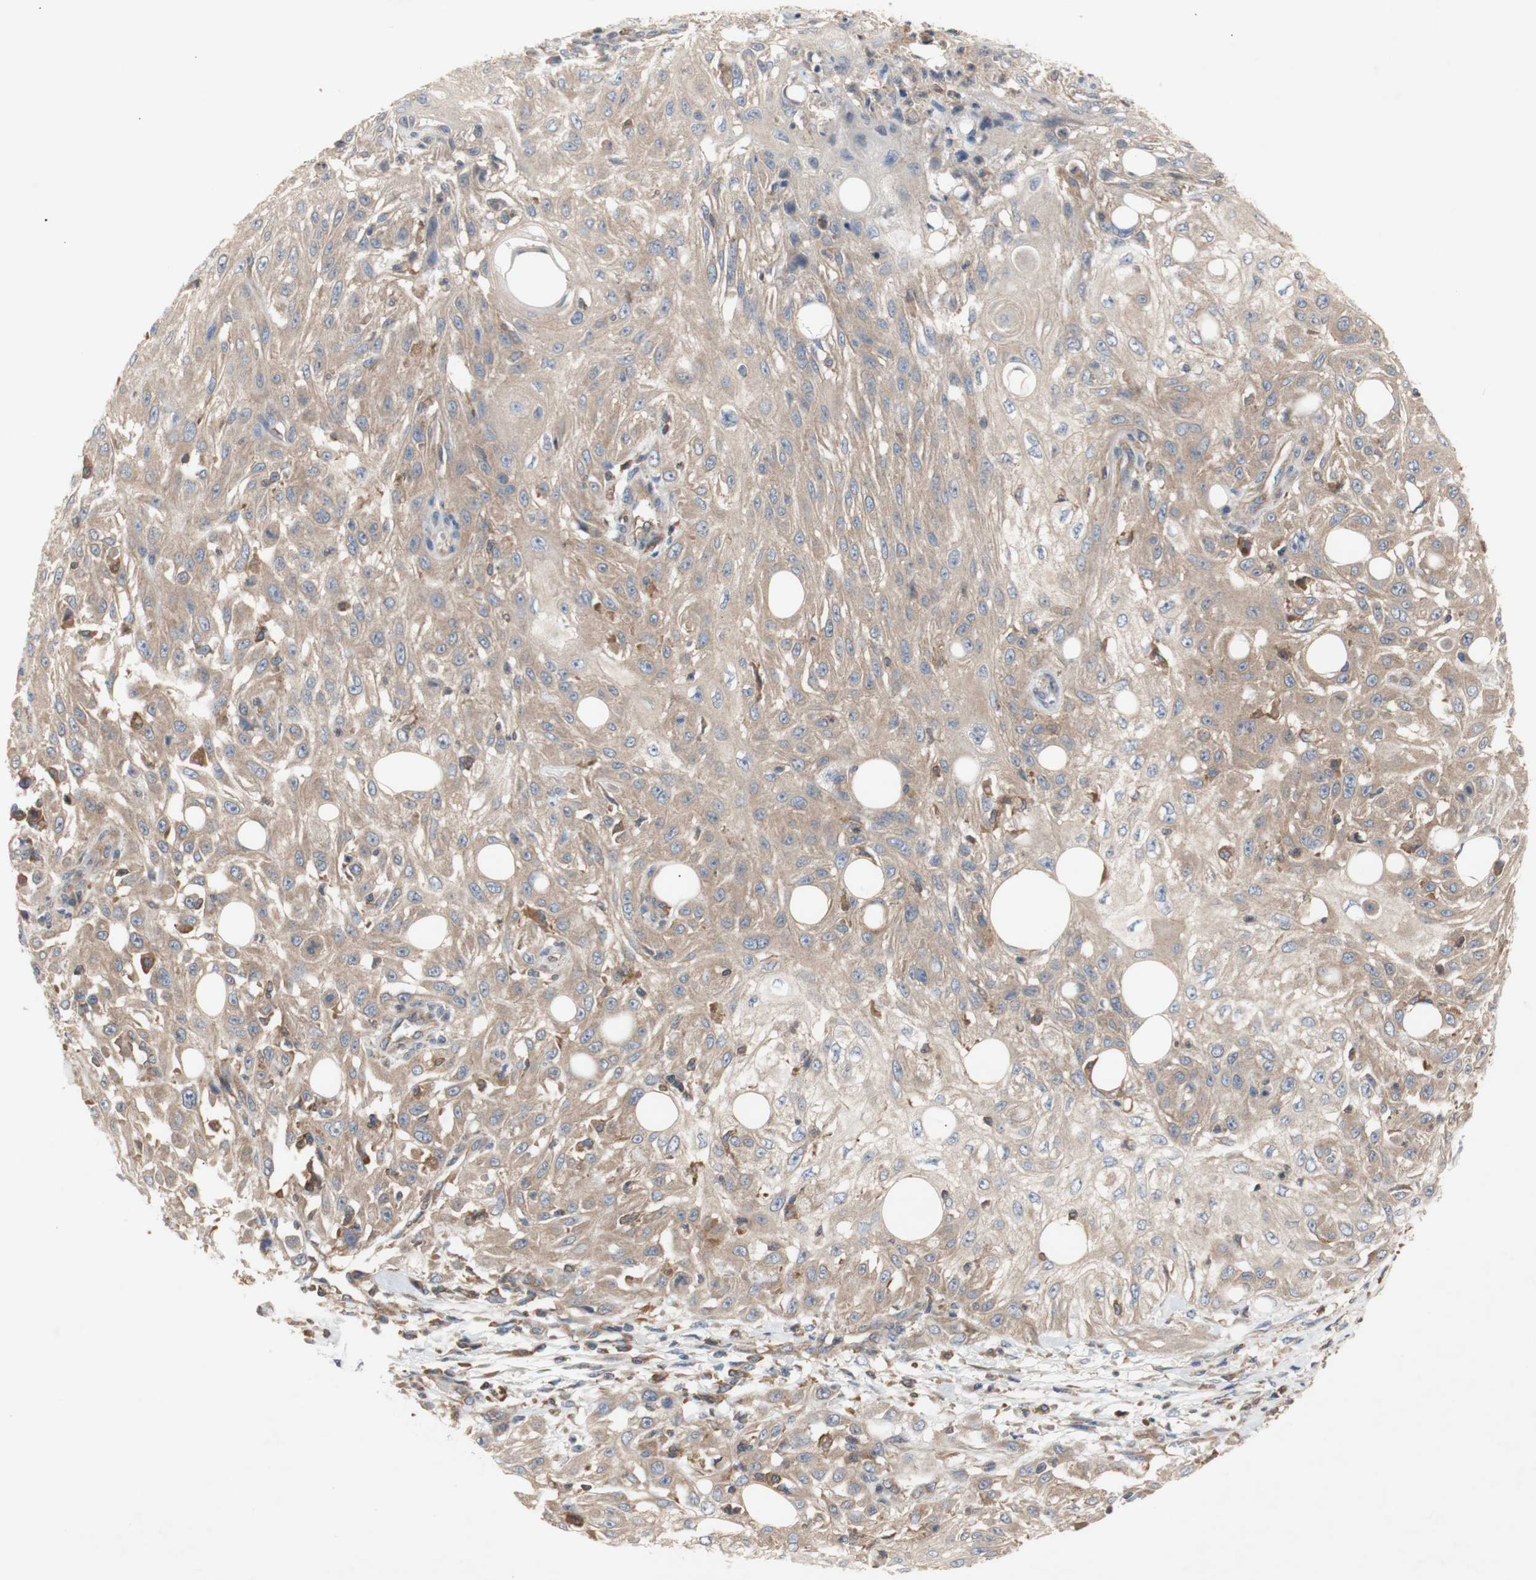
{"staining": {"intensity": "weak", "quantity": ">75%", "location": "cytoplasmic/membranous"}, "tissue": "skin cancer", "cell_type": "Tumor cells", "image_type": "cancer", "snomed": [{"axis": "morphology", "description": "Squamous cell carcinoma, NOS"}, {"axis": "topography", "description": "Skin"}], "caption": "Skin cancer stained with a brown dye demonstrates weak cytoplasmic/membranous positive expression in approximately >75% of tumor cells.", "gene": "IKBKG", "patient": {"sex": "male", "age": 75}}